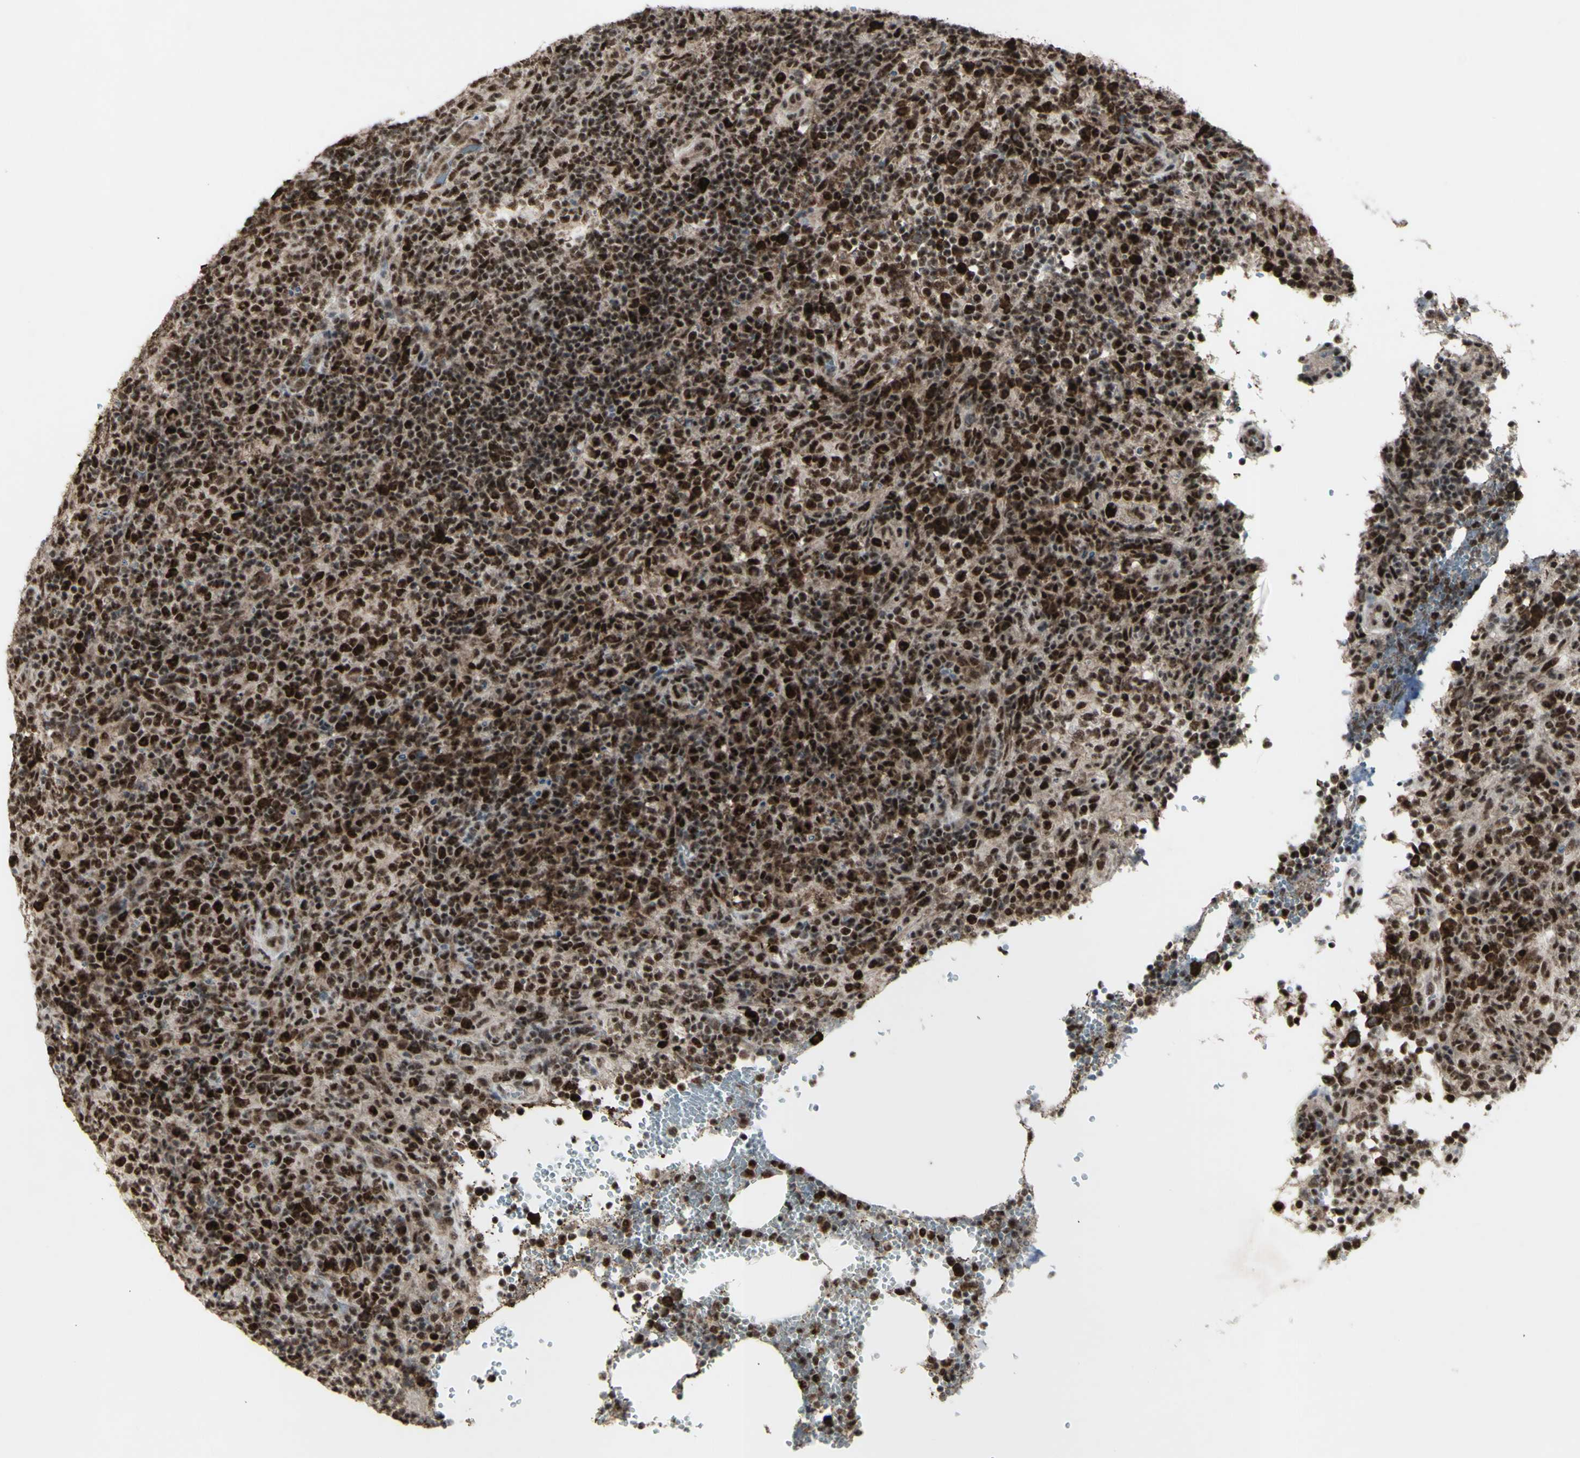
{"staining": {"intensity": "strong", "quantity": ">75%", "location": "nuclear"}, "tissue": "lymphoma", "cell_type": "Tumor cells", "image_type": "cancer", "snomed": [{"axis": "morphology", "description": "Malignant lymphoma, non-Hodgkin's type, High grade"}, {"axis": "topography", "description": "Lymph node"}], "caption": "Immunohistochemical staining of lymphoma demonstrates high levels of strong nuclear staining in about >75% of tumor cells.", "gene": "CCNT1", "patient": {"sex": "female", "age": 76}}